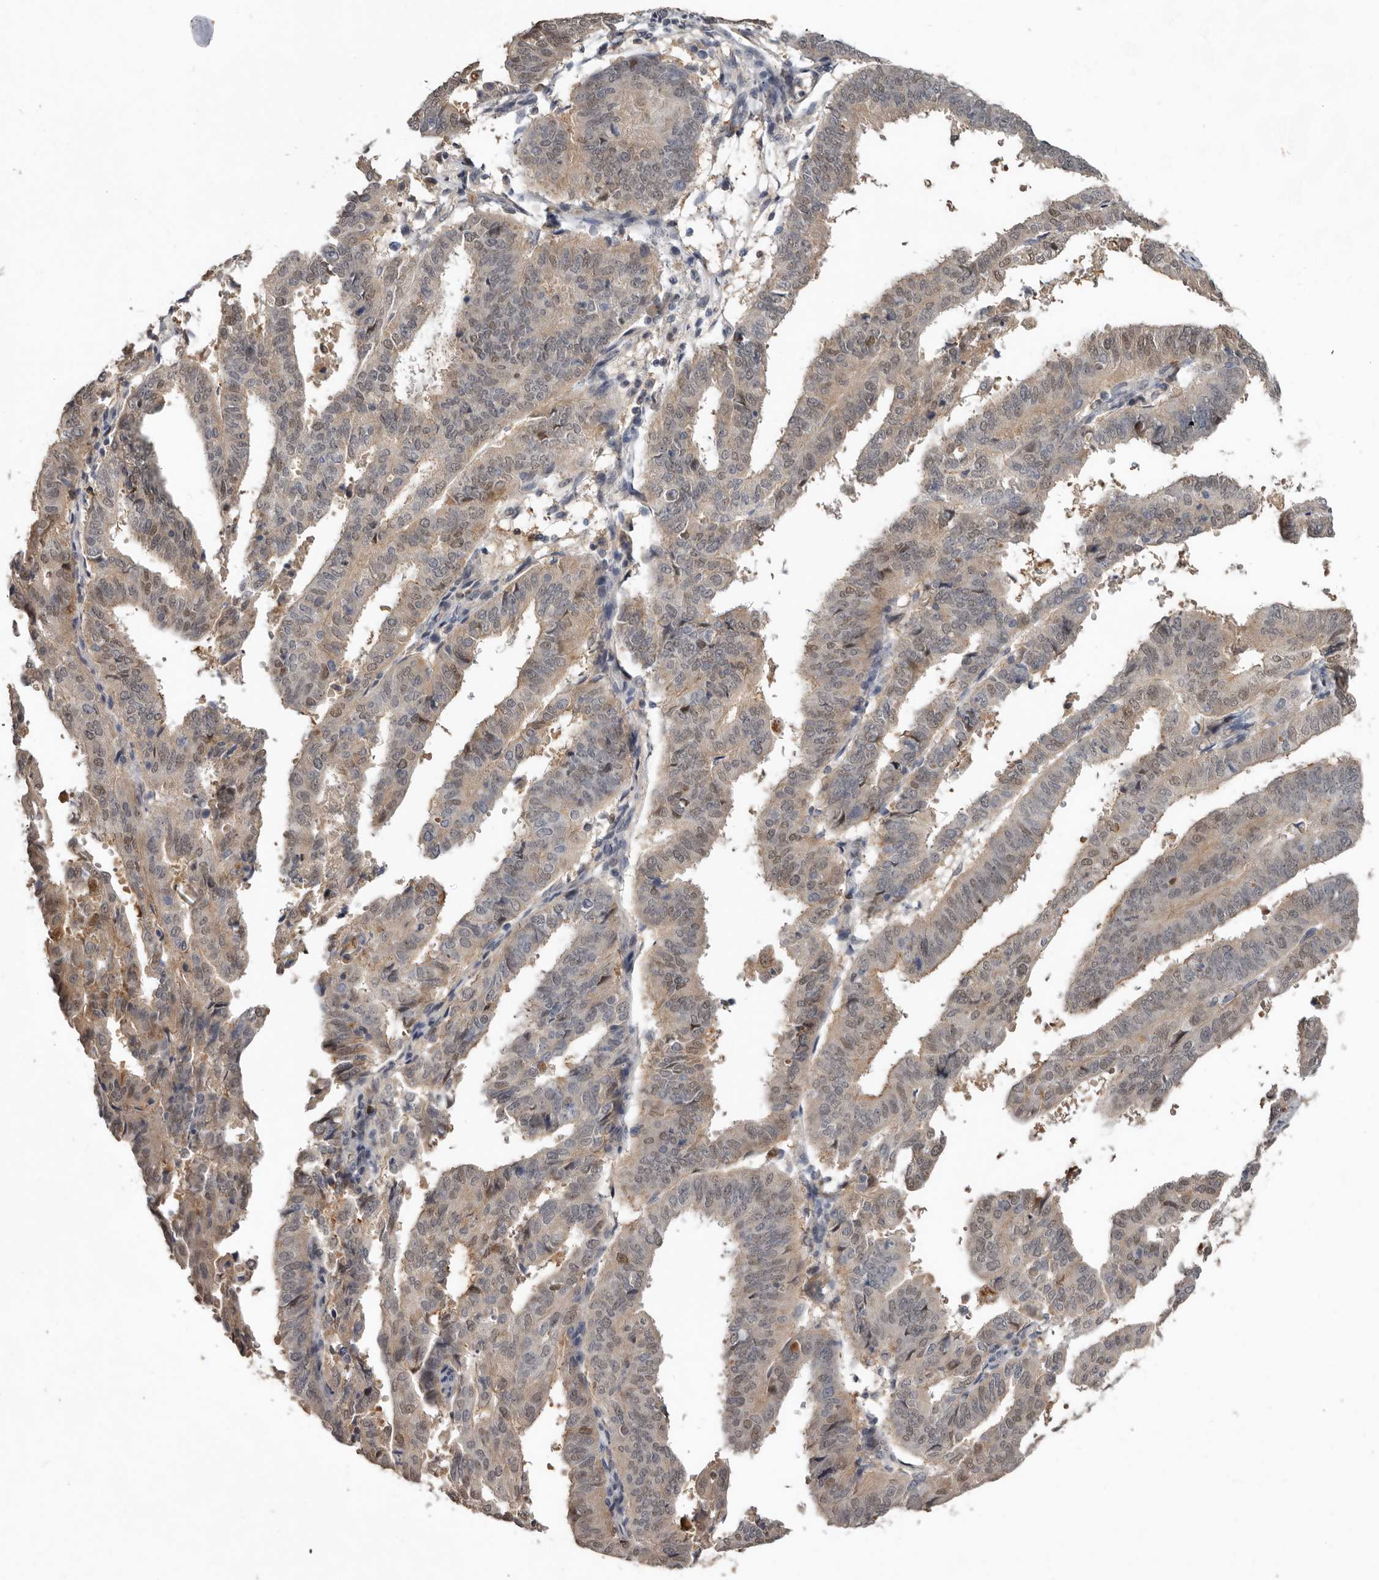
{"staining": {"intensity": "weak", "quantity": "25%-75%", "location": "cytoplasmic/membranous"}, "tissue": "endometrial cancer", "cell_type": "Tumor cells", "image_type": "cancer", "snomed": [{"axis": "morphology", "description": "Adenocarcinoma, NOS"}, {"axis": "topography", "description": "Uterus"}], "caption": "IHC photomicrograph of adenocarcinoma (endometrial) stained for a protein (brown), which reveals low levels of weak cytoplasmic/membranous expression in about 25%-75% of tumor cells.", "gene": "RBKS", "patient": {"sex": "female", "age": 77}}